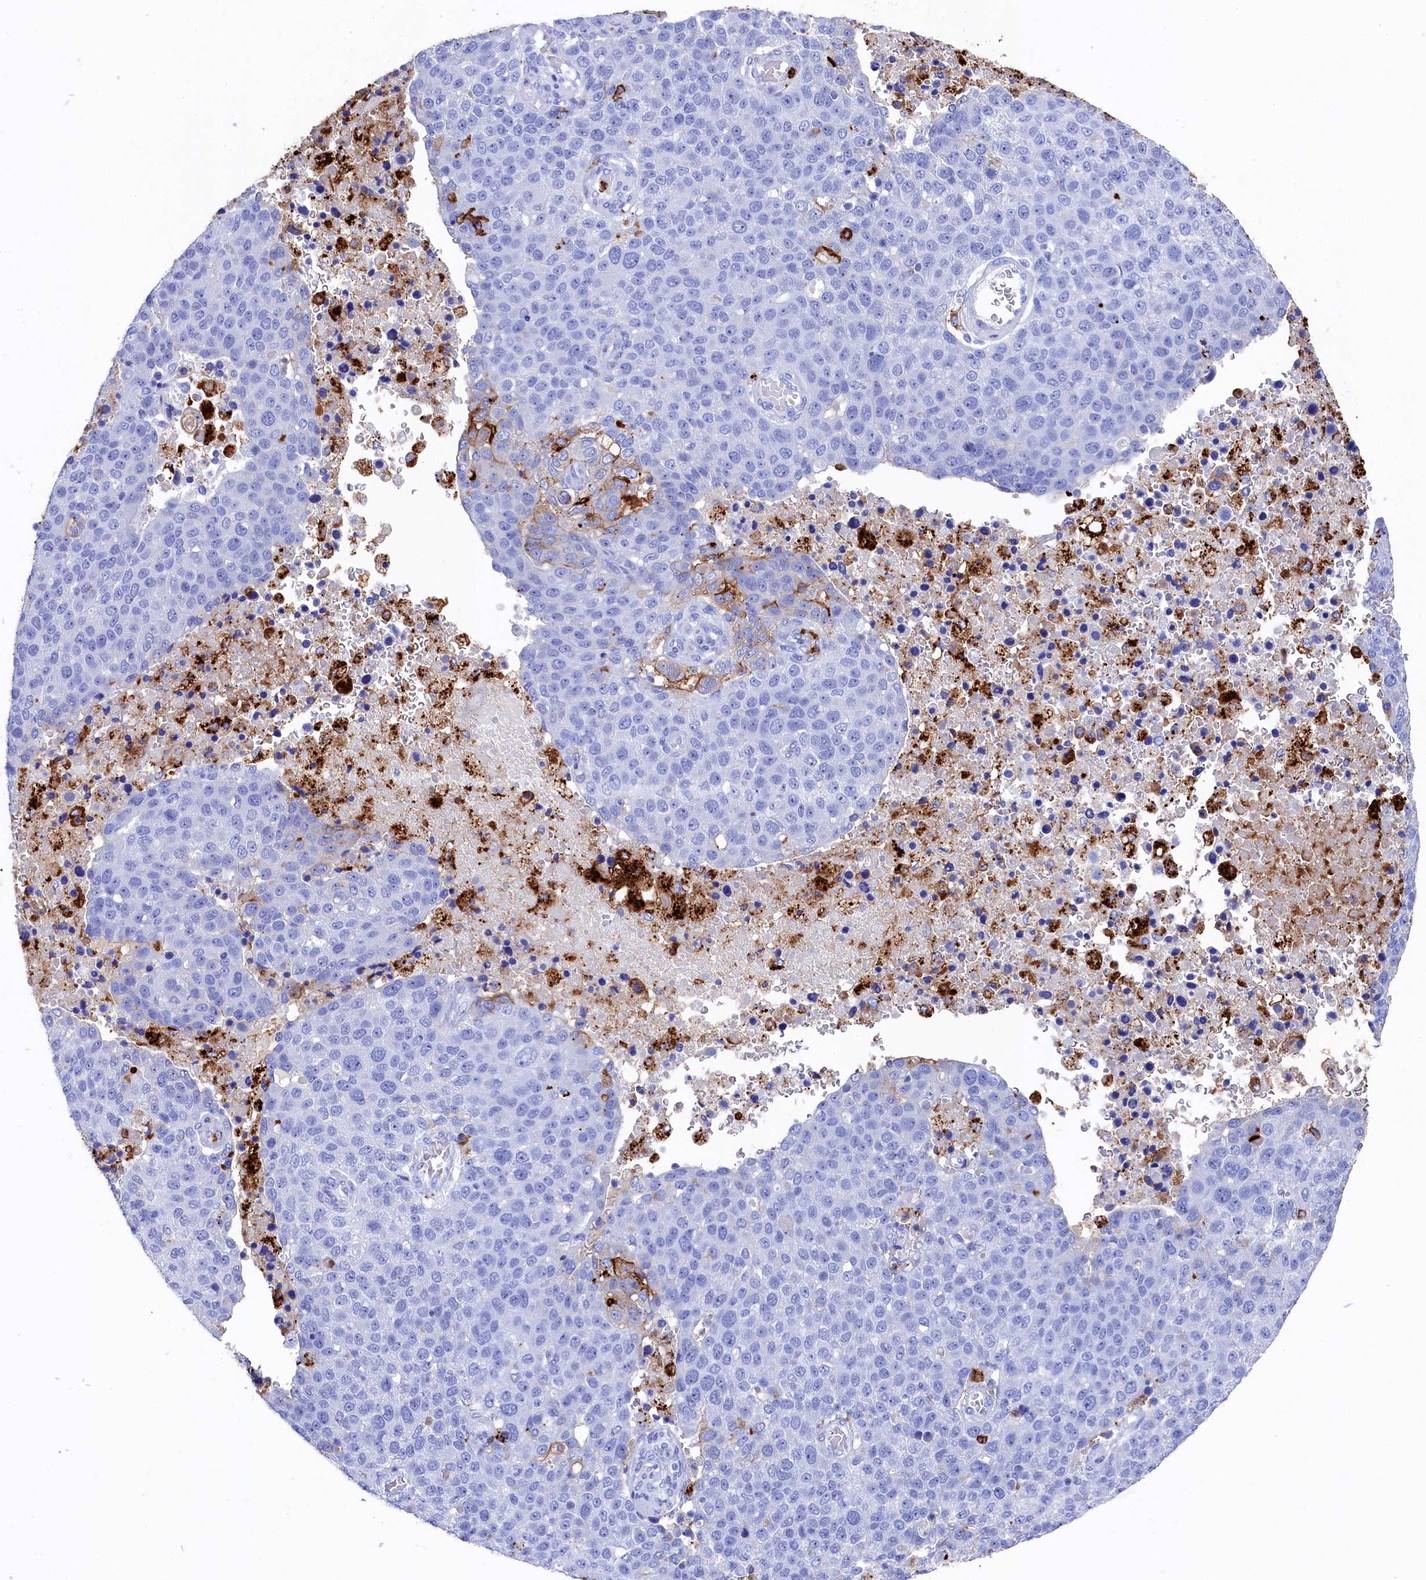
{"staining": {"intensity": "moderate", "quantity": "<25%", "location": "cytoplasmic/membranous"}, "tissue": "pancreatic cancer", "cell_type": "Tumor cells", "image_type": "cancer", "snomed": [{"axis": "morphology", "description": "Adenocarcinoma, NOS"}, {"axis": "topography", "description": "Pancreas"}], "caption": "Immunohistochemistry (IHC) micrograph of neoplastic tissue: human pancreatic cancer stained using IHC reveals low levels of moderate protein expression localized specifically in the cytoplasmic/membranous of tumor cells, appearing as a cytoplasmic/membranous brown color.", "gene": "PLAC8", "patient": {"sex": "female", "age": 61}}